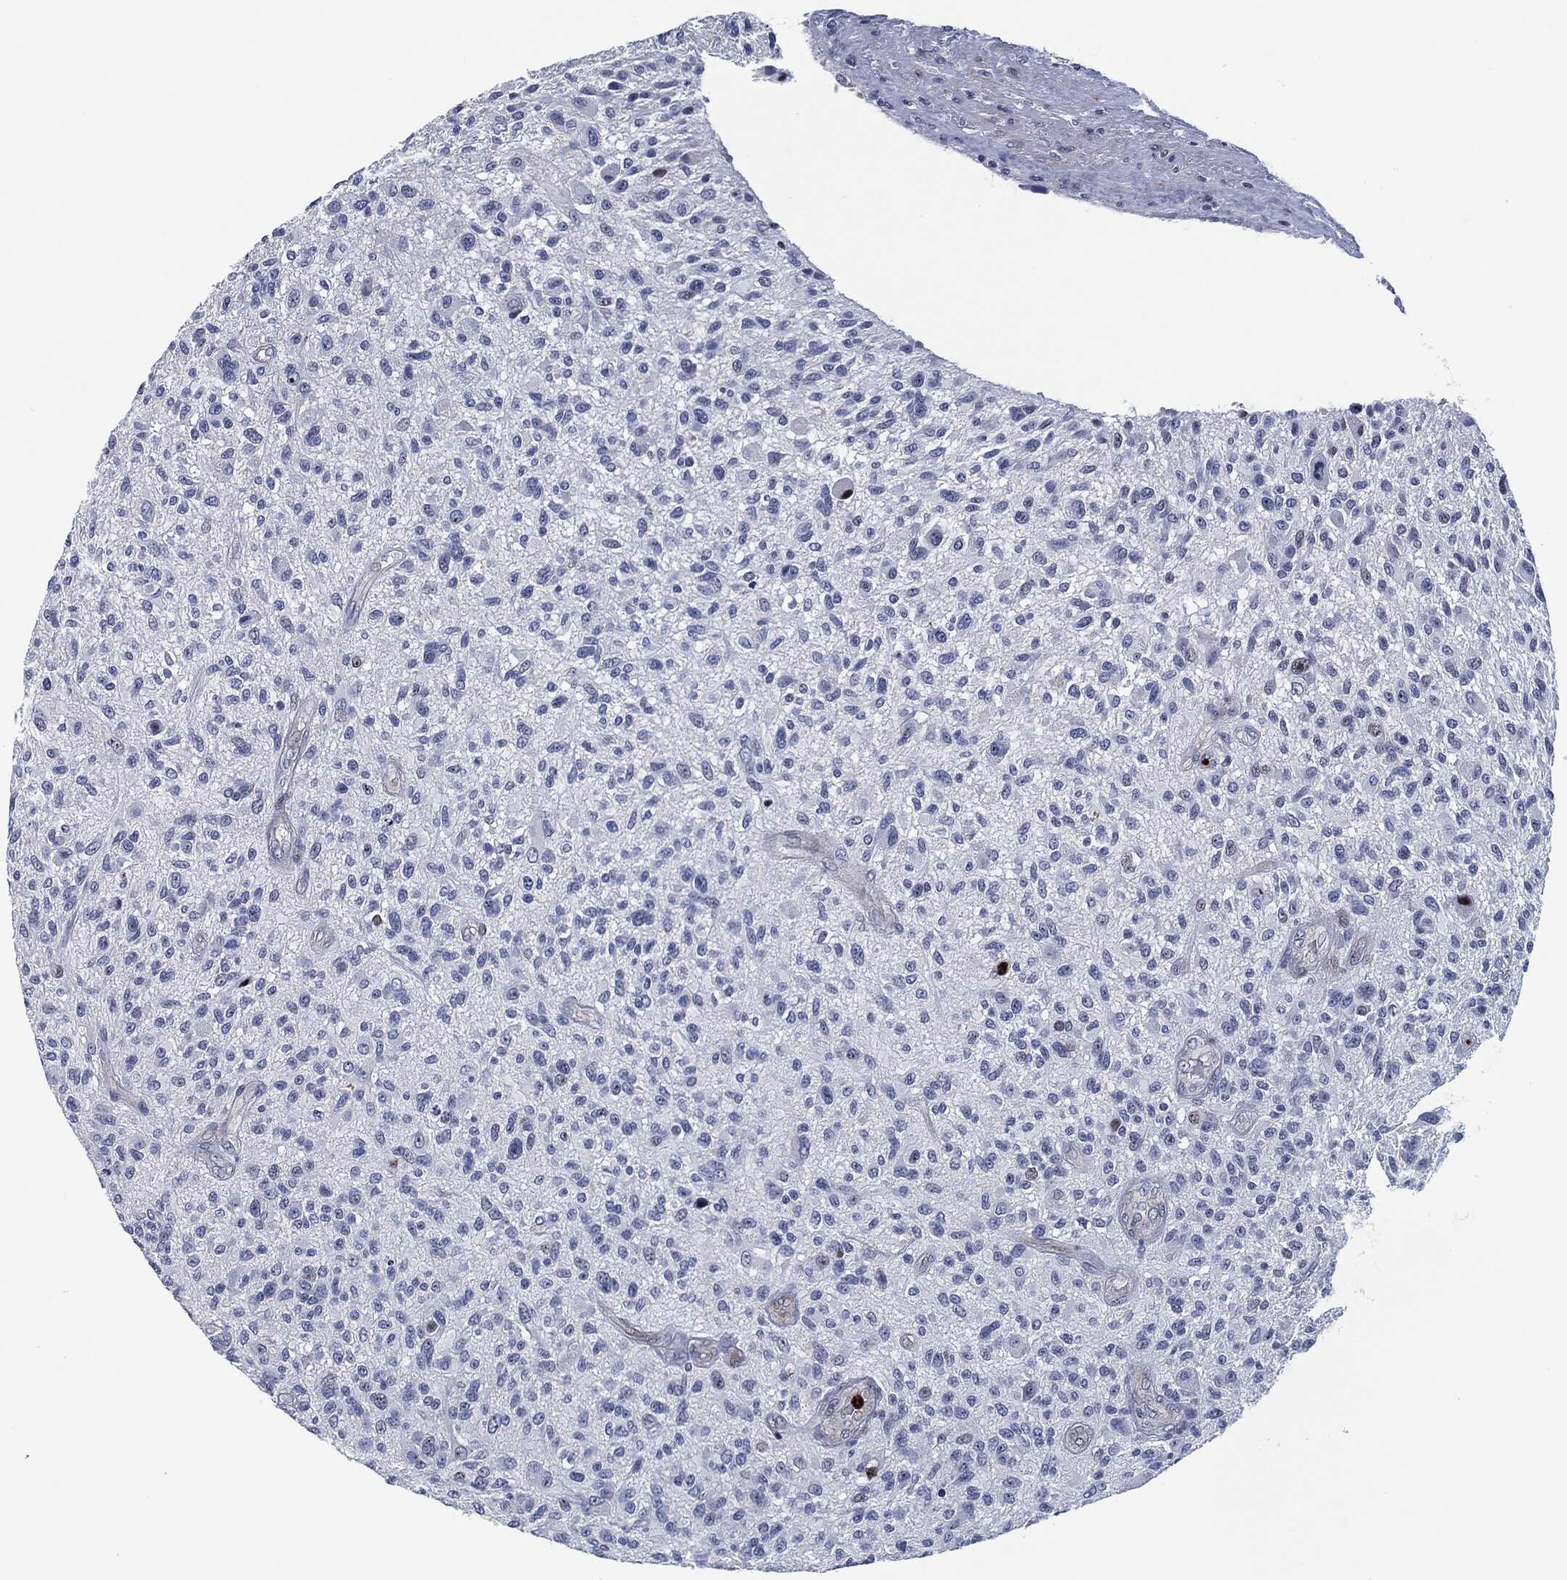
{"staining": {"intensity": "negative", "quantity": "none", "location": "none"}, "tissue": "glioma", "cell_type": "Tumor cells", "image_type": "cancer", "snomed": [{"axis": "morphology", "description": "Glioma, malignant, High grade"}, {"axis": "topography", "description": "Brain"}], "caption": "Immunohistochemical staining of human glioma demonstrates no significant expression in tumor cells.", "gene": "MPO", "patient": {"sex": "male", "age": 47}}